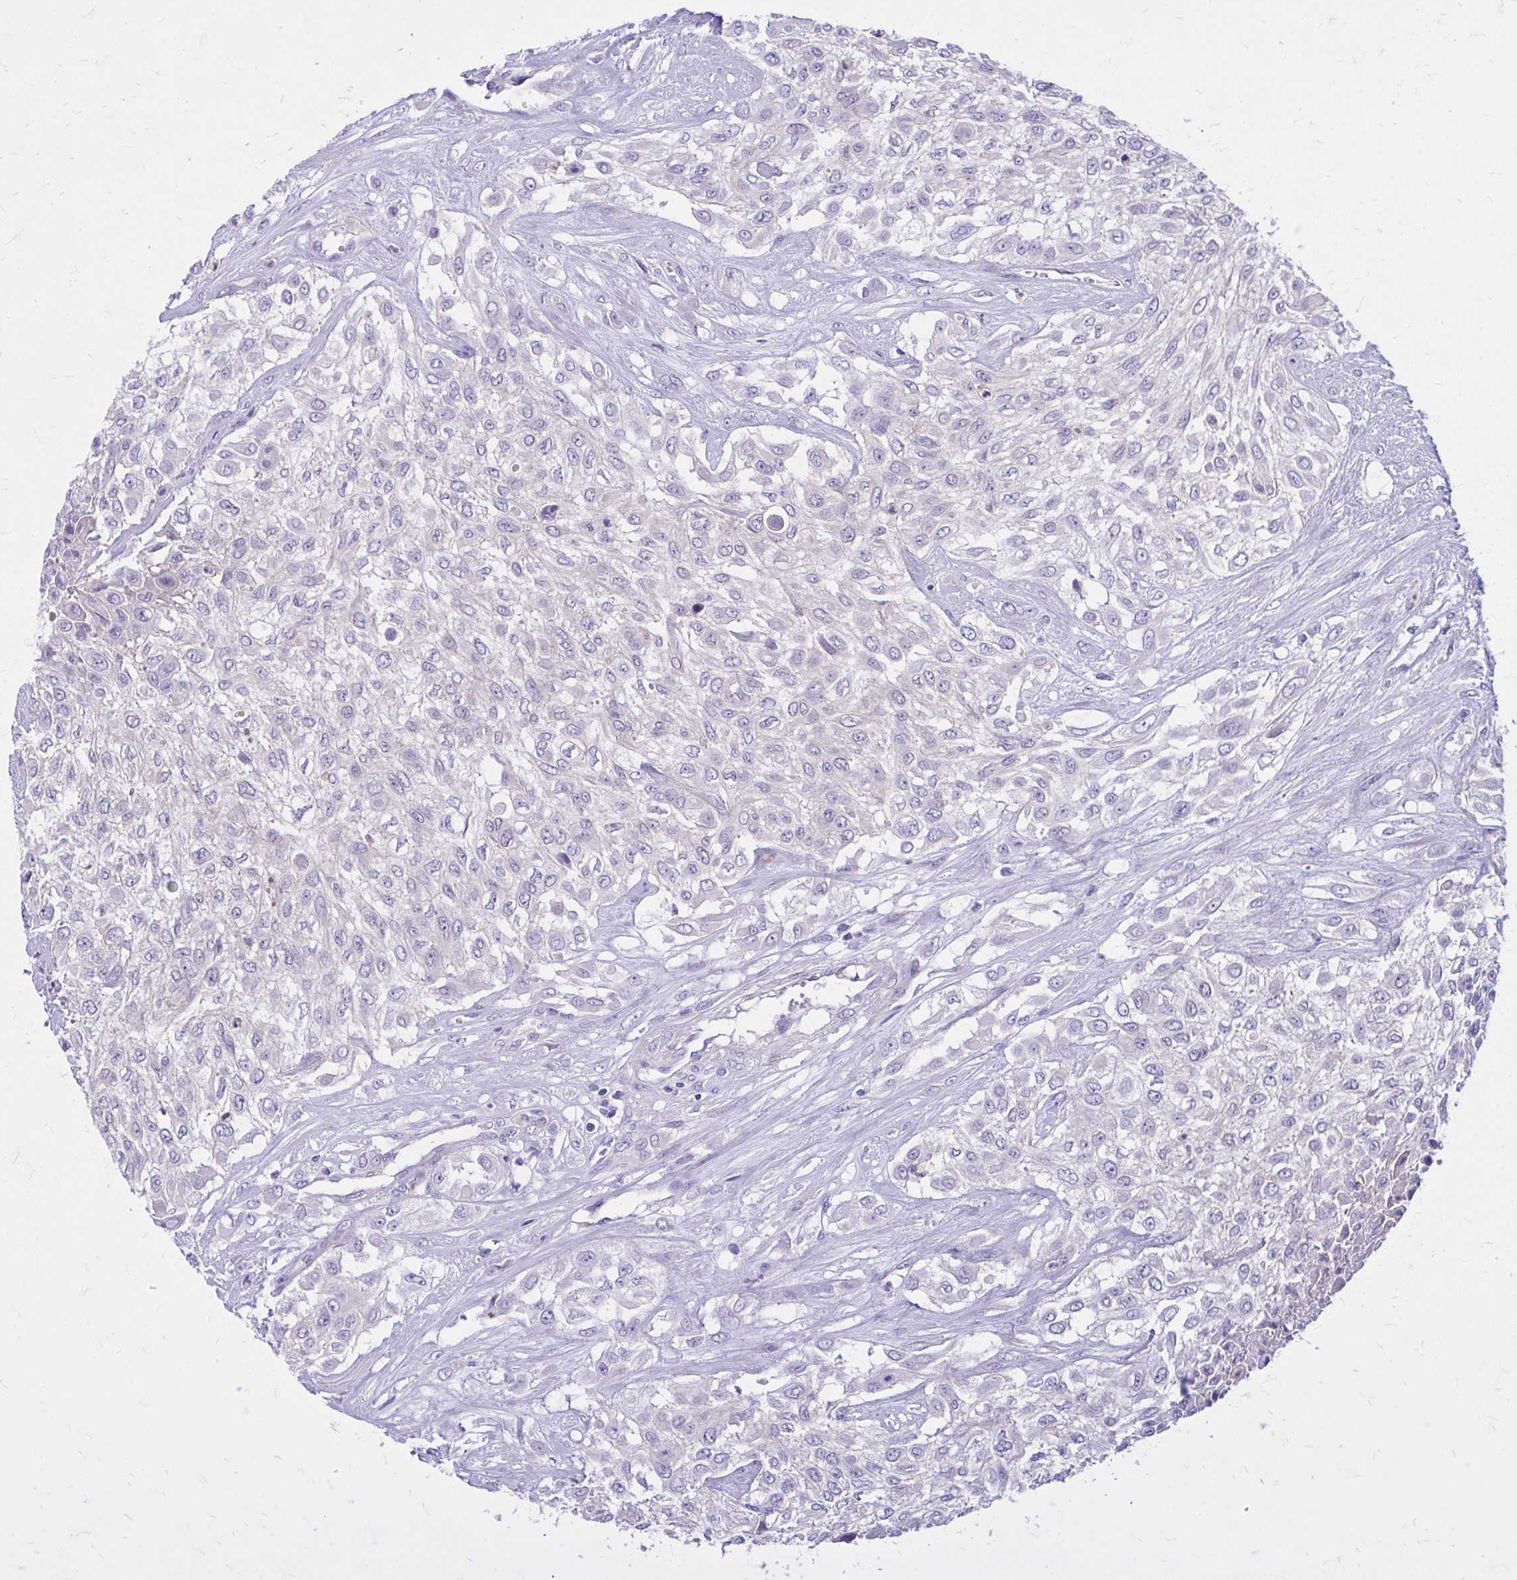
{"staining": {"intensity": "negative", "quantity": "none", "location": "none"}, "tissue": "urothelial cancer", "cell_type": "Tumor cells", "image_type": "cancer", "snomed": [{"axis": "morphology", "description": "Urothelial carcinoma, High grade"}, {"axis": "topography", "description": "Urinary bladder"}], "caption": "IHC histopathology image of urothelial carcinoma (high-grade) stained for a protein (brown), which reveals no expression in tumor cells.", "gene": "ADAMTSL1", "patient": {"sex": "male", "age": 57}}